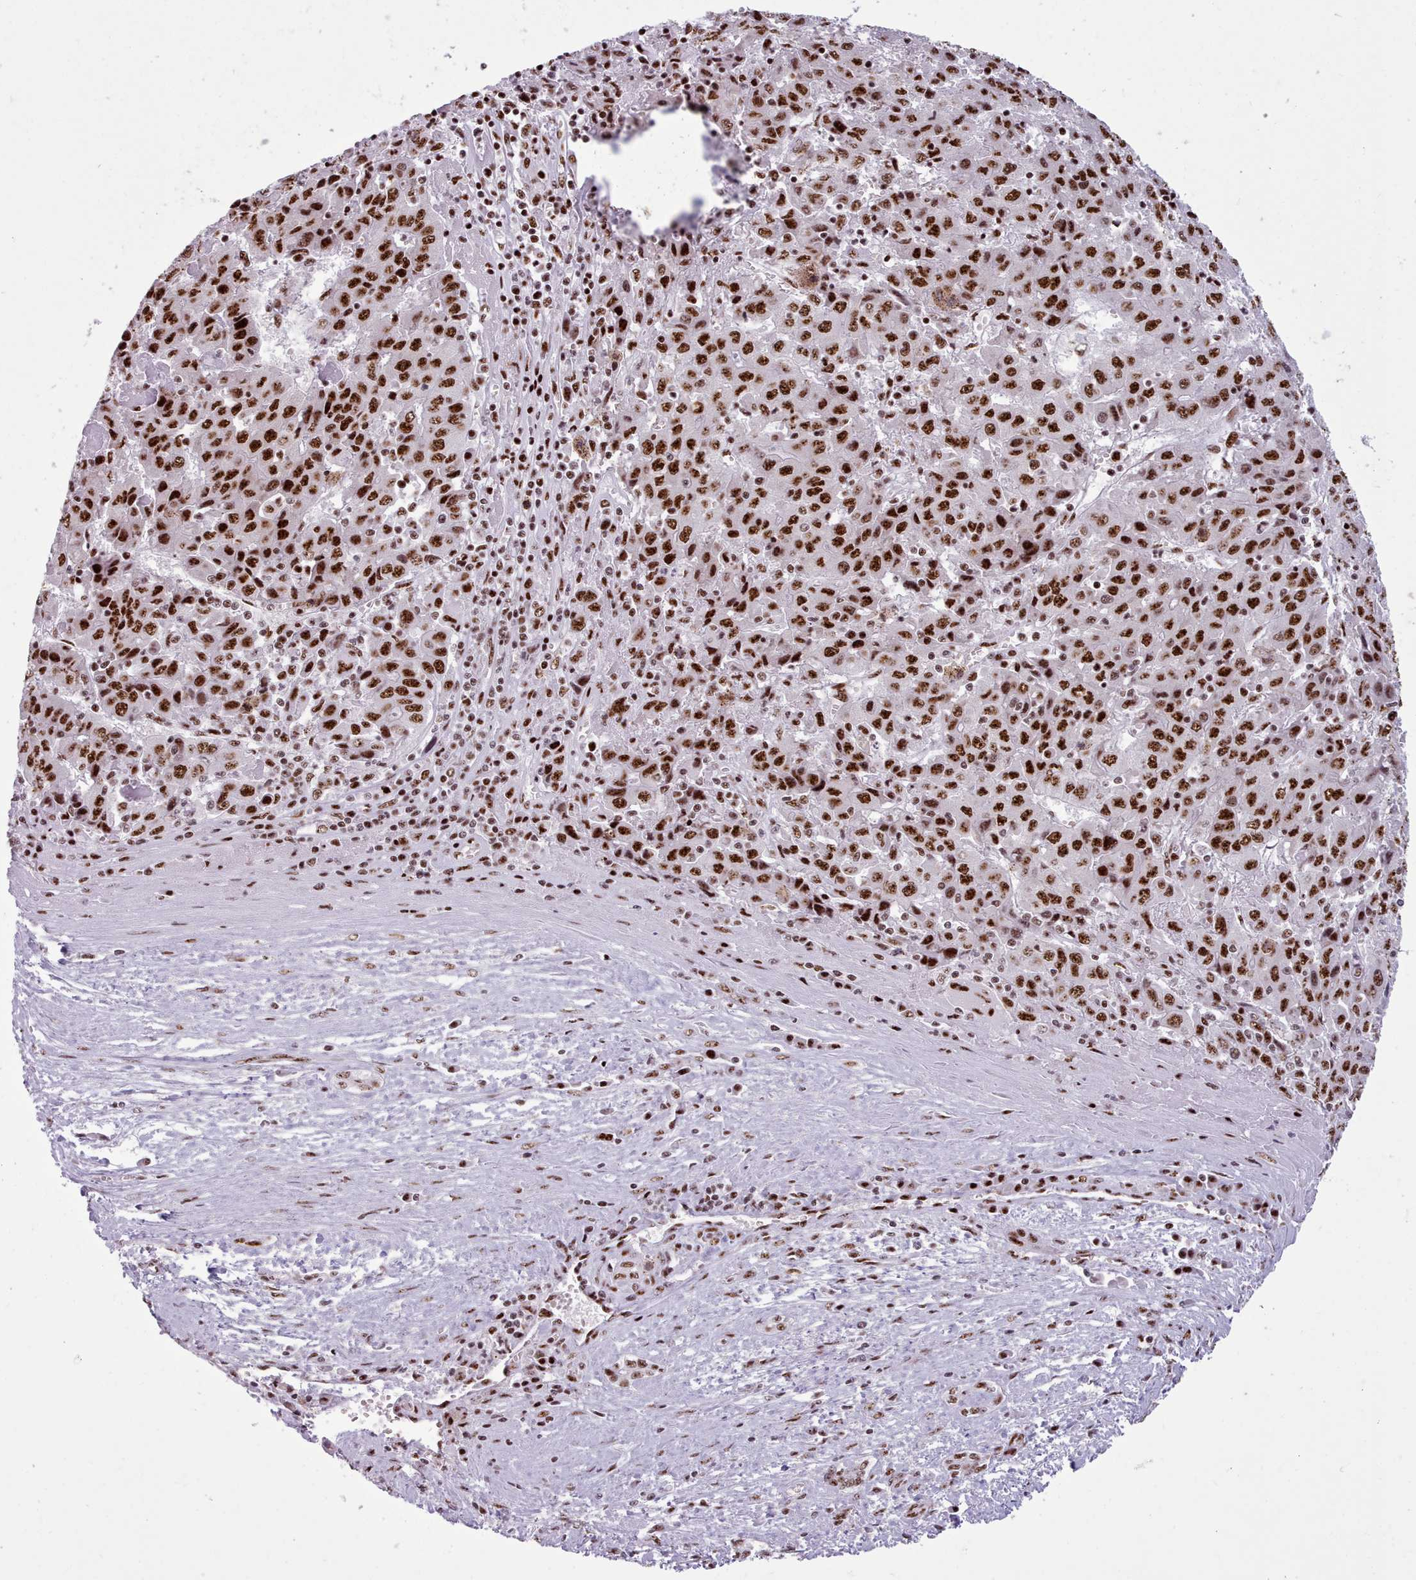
{"staining": {"intensity": "strong", "quantity": ">75%", "location": "nuclear"}, "tissue": "liver cancer", "cell_type": "Tumor cells", "image_type": "cancer", "snomed": [{"axis": "morphology", "description": "Carcinoma, Hepatocellular, NOS"}, {"axis": "topography", "description": "Liver"}], "caption": "Hepatocellular carcinoma (liver) stained with DAB immunohistochemistry (IHC) shows high levels of strong nuclear expression in approximately >75% of tumor cells.", "gene": "TMEM35B", "patient": {"sex": "female", "age": 53}}